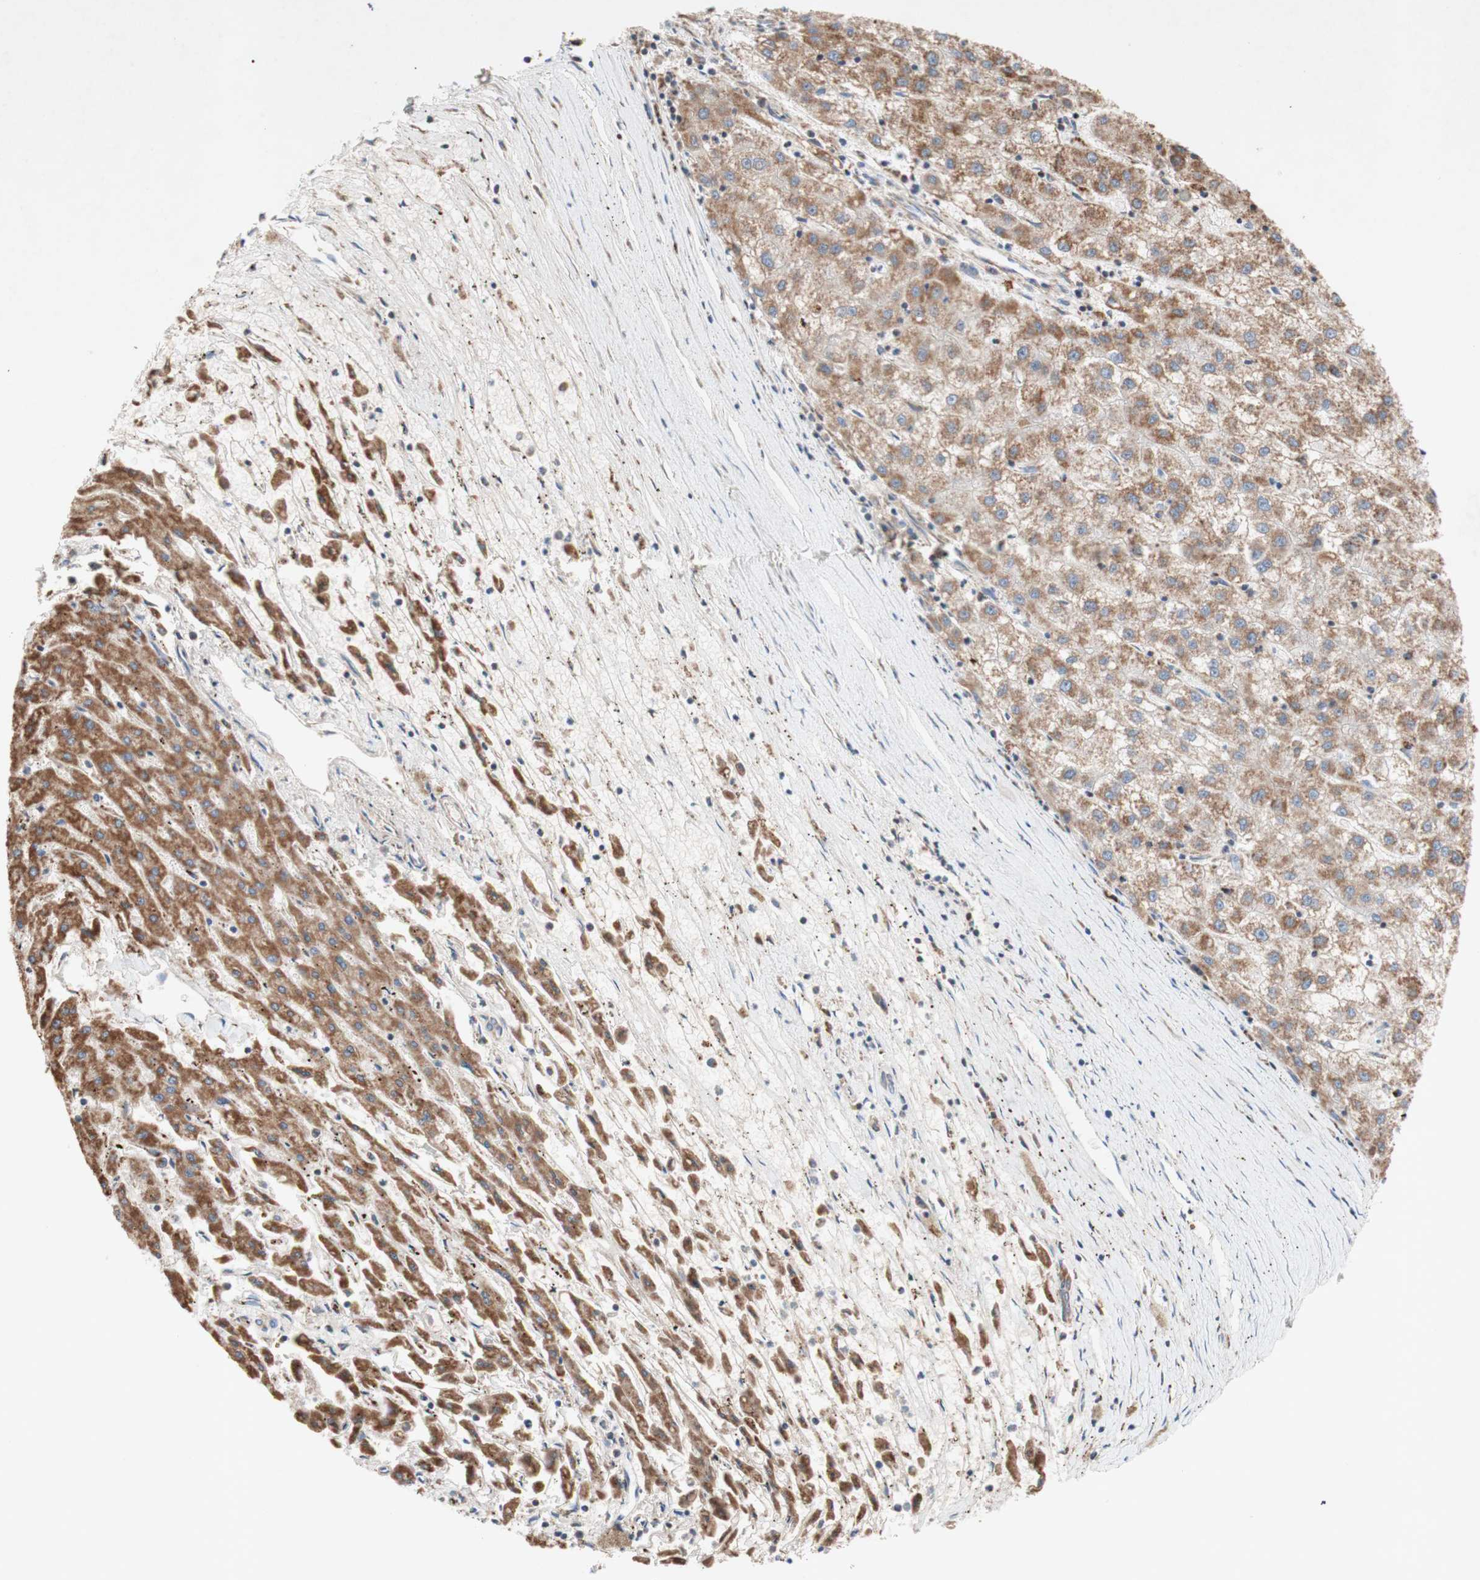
{"staining": {"intensity": "moderate", "quantity": ">75%", "location": "cytoplasmic/membranous"}, "tissue": "liver cancer", "cell_type": "Tumor cells", "image_type": "cancer", "snomed": [{"axis": "morphology", "description": "Carcinoma, Hepatocellular, NOS"}, {"axis": "topography", "description": "Liver"}], "caption": "Liver cancer stained with DAB IHC exhibits medium levels of moderate cytoplasmic/membranous positivity in about >75% of tumor cells.", "gene": "SDHB", "patient": {"sex": "male", "age": 72}}